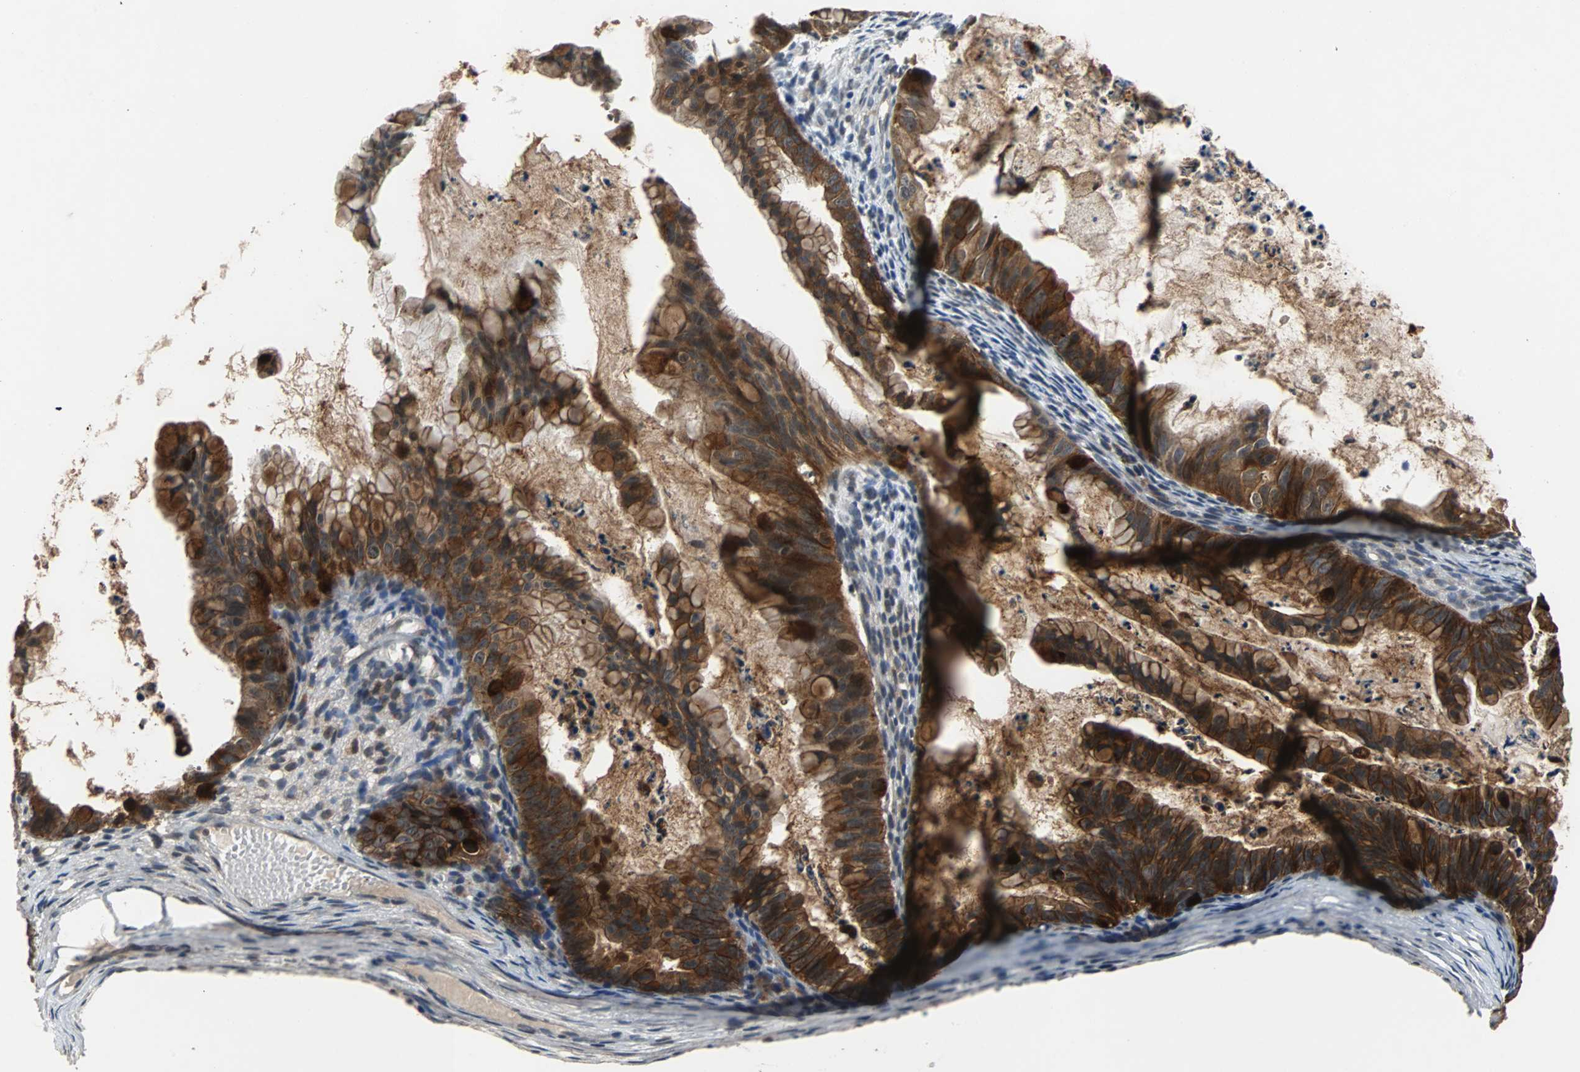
{"staining": {"intensity": "strong", "quantity": ">75%", "location": "cytoplasmic/membranous"}, "tissue": "ovarian cancer", "cell_type": "Tumor cells", "image_type": "cancer", "snomed": [{"axis": "morphology", "description": "Cystadenocarcinoma, mucinous, NOS"}, {"axis": "topography", "description": "Ovary"}], "caption": "IHC micrograph of neoplastic tissue: human ovarian cancer stained using immunohistochemistry (IHC) reveals high levels of strong protein expression localized specifically in the cytoplasmic/membranous of tumor cells, appearing as a cytoplasmic/membranous brown color.", "gene": "LSR", "patient": {"sex": "female", "age": 36}}